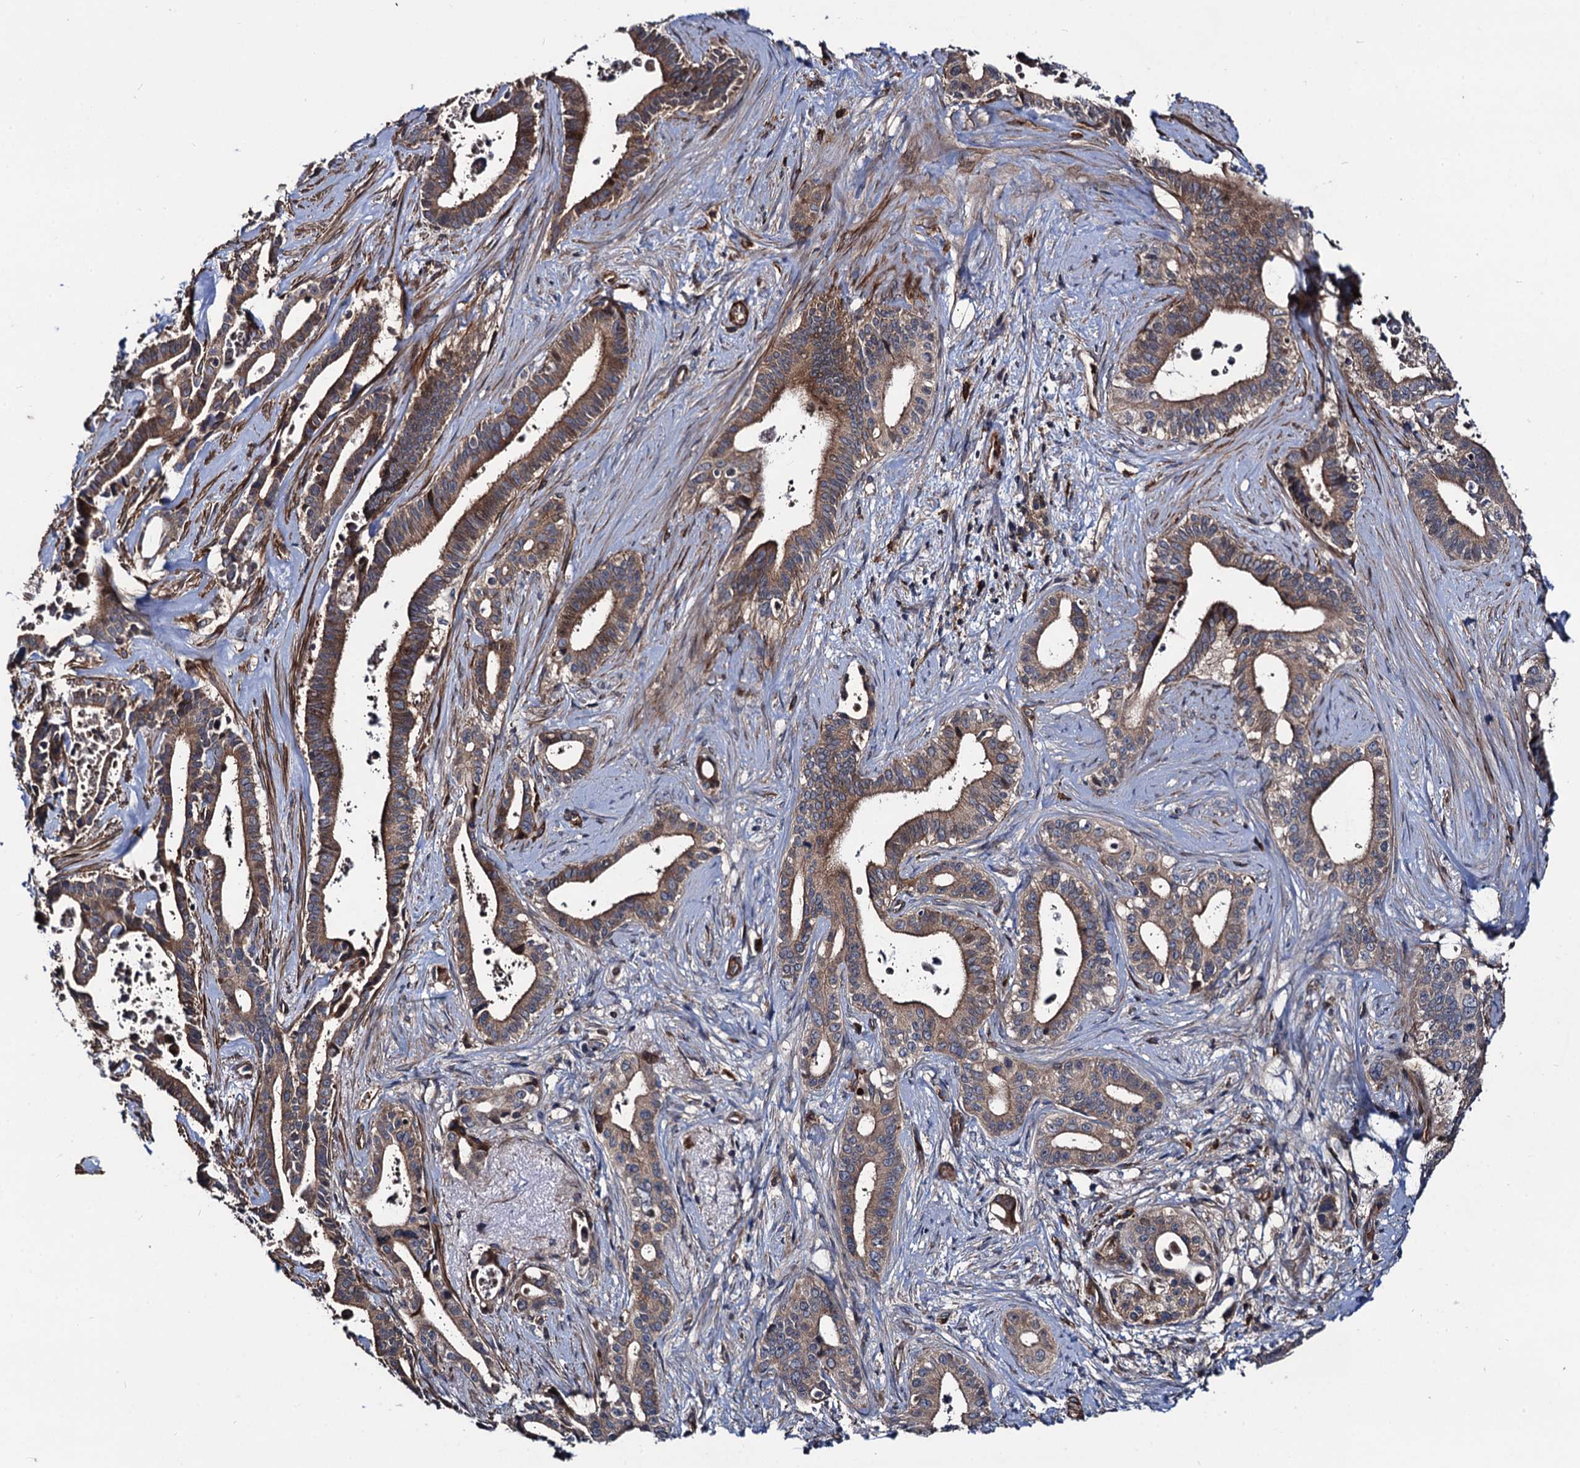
{"staining": {"intensity": "moderate", "quantity": ">75%", "location": "cytoplasmic/membranous"}, "tissue": "pancreatic cancer", "cell_type": "Tumor cells", "image_type": "cancer", "snomed": [{"axis": "morphology", "description": "Adenocarcinoma, NOS"}, {"axis": "topography", "description": "Pancreas"}], "caption": "Immunohistochemical staining of adenocarcinoma (pancreatic) demonstrates medium levels of moderate cytoplasmic/membranous protein positivity in about >75% of tumor cells.", "gene": "KXD1", "patient": {"sex": "female", "age": 77}}